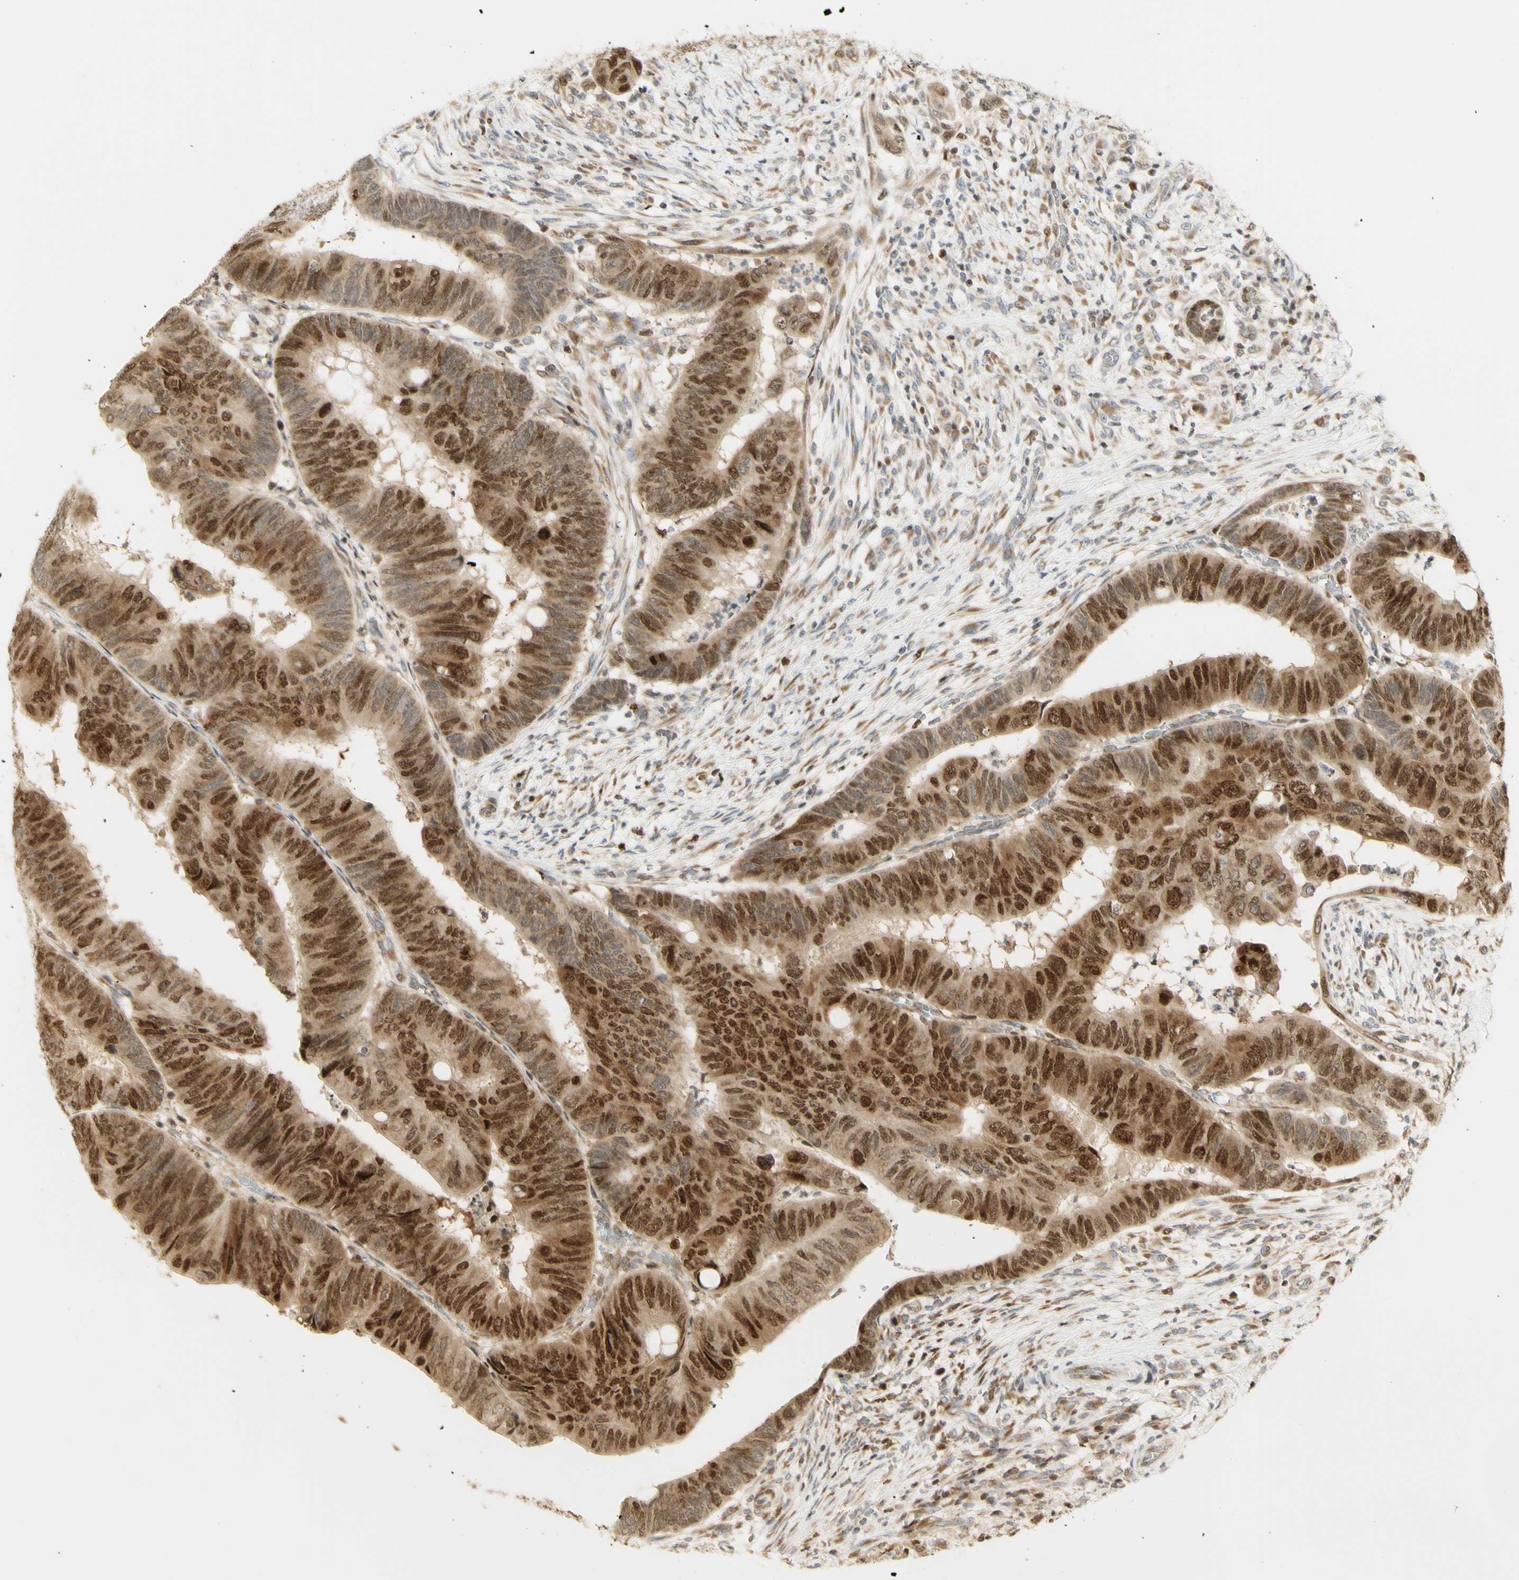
{"staining": {"intensity": "strong", "quantity": "25%-75%", "location": "cytoplasmic/membranous,nuclear"}, "tissue": "colorectal cancer", "cell_type": "Tumor cells", "image_type": "cancer", "snomed": [{"axis": "morphology", "description": "Normal tissue, NOS"}, {"axis": "morphology", "description": "Adenocarcinoma, NOS"}, {"axis": "topography", "description": "Rectum"}, {"axis": "topography", "description": "Peripheral nerve tissue"}], "caption": "Protein expression analysis of human colorectal cancer (adenocarcinoma) reveals strong cytoplasmic/membranous and nuclear expression in about 25%-75% of tumor cells.", "gene": "KIF11", "patient": {"sex": "male", "age": 92}}